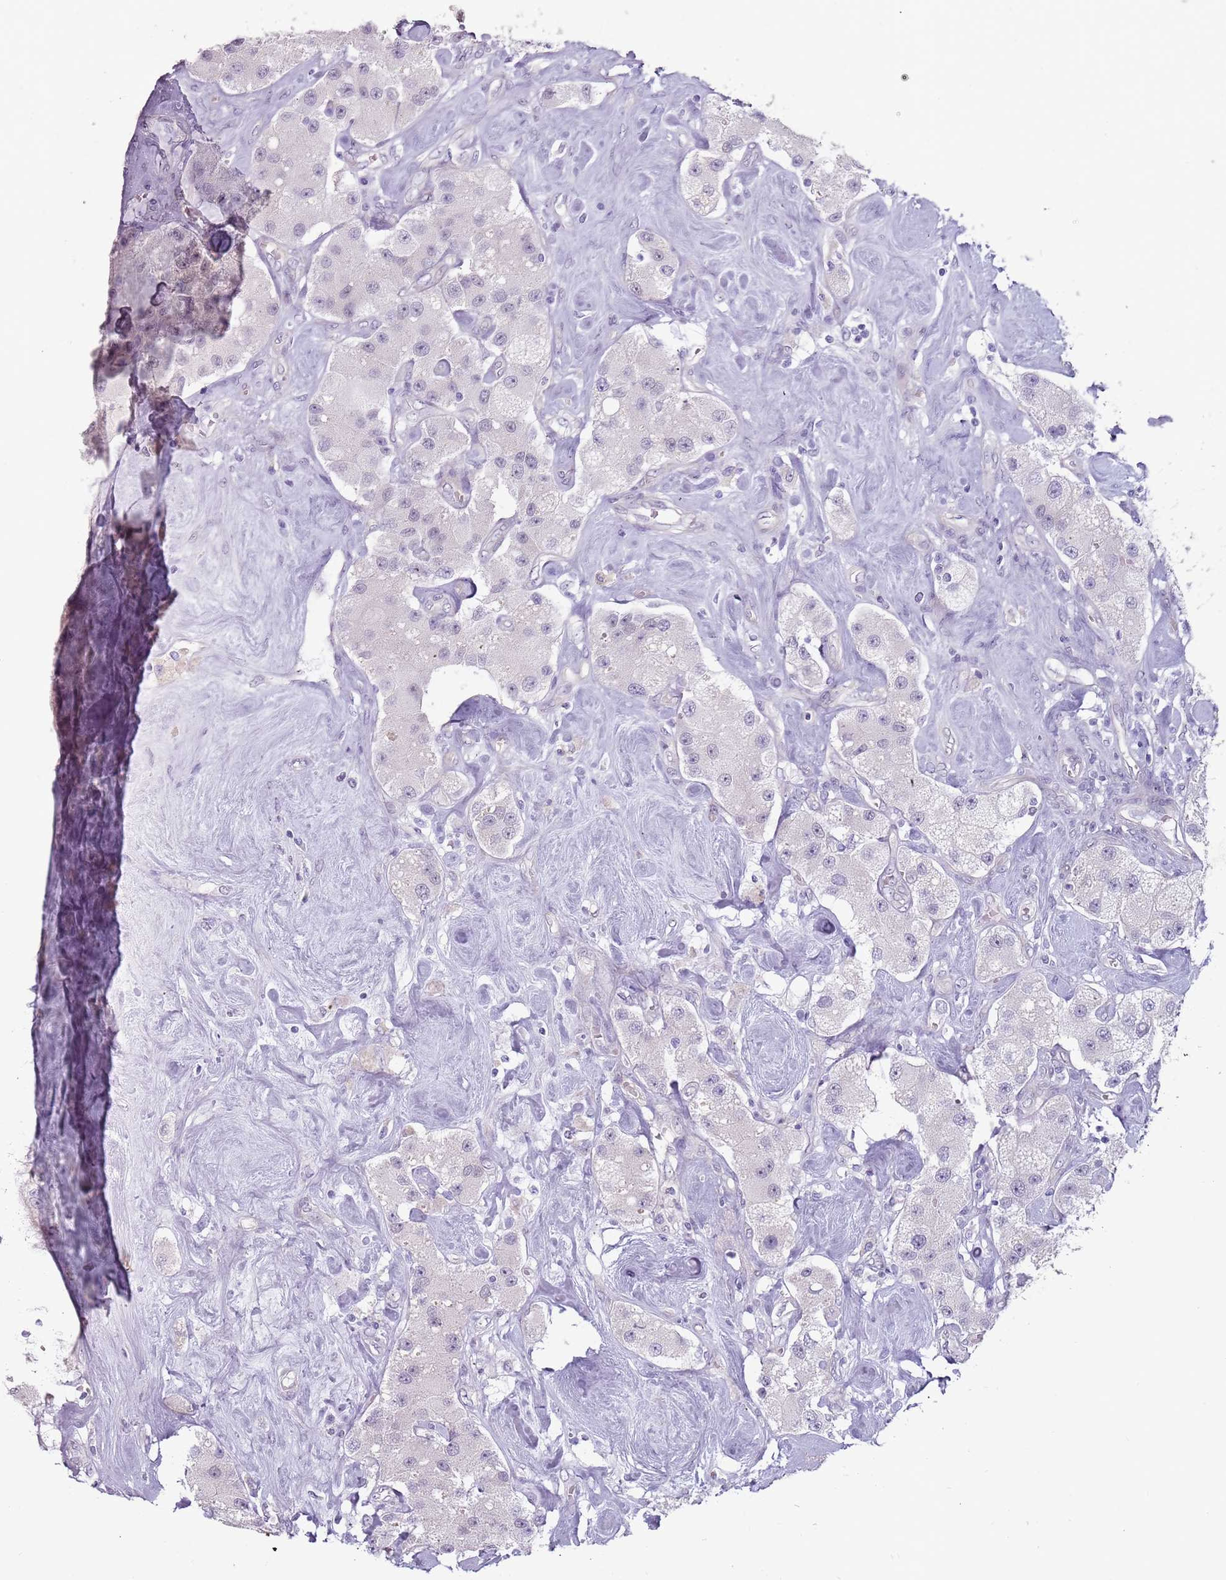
{"staining": {"intensity": "negative", "quantity": "none", "location": "none"}, "tissue": "carcinoid", "cell_type": "Tumor cells", "image_type": "cancer", "snomed": [{"axis": "morphology", "description": "Carcinoid, malignant, NOS"}, {"axis": "topography", "description": "Pancreas"}], "caption": "Protein analysis of malignant carcinoid demonstrates no significant positivity in tumor cells.", "gene": "RFX2", "patient": {"sex": "male", "age": 41}}